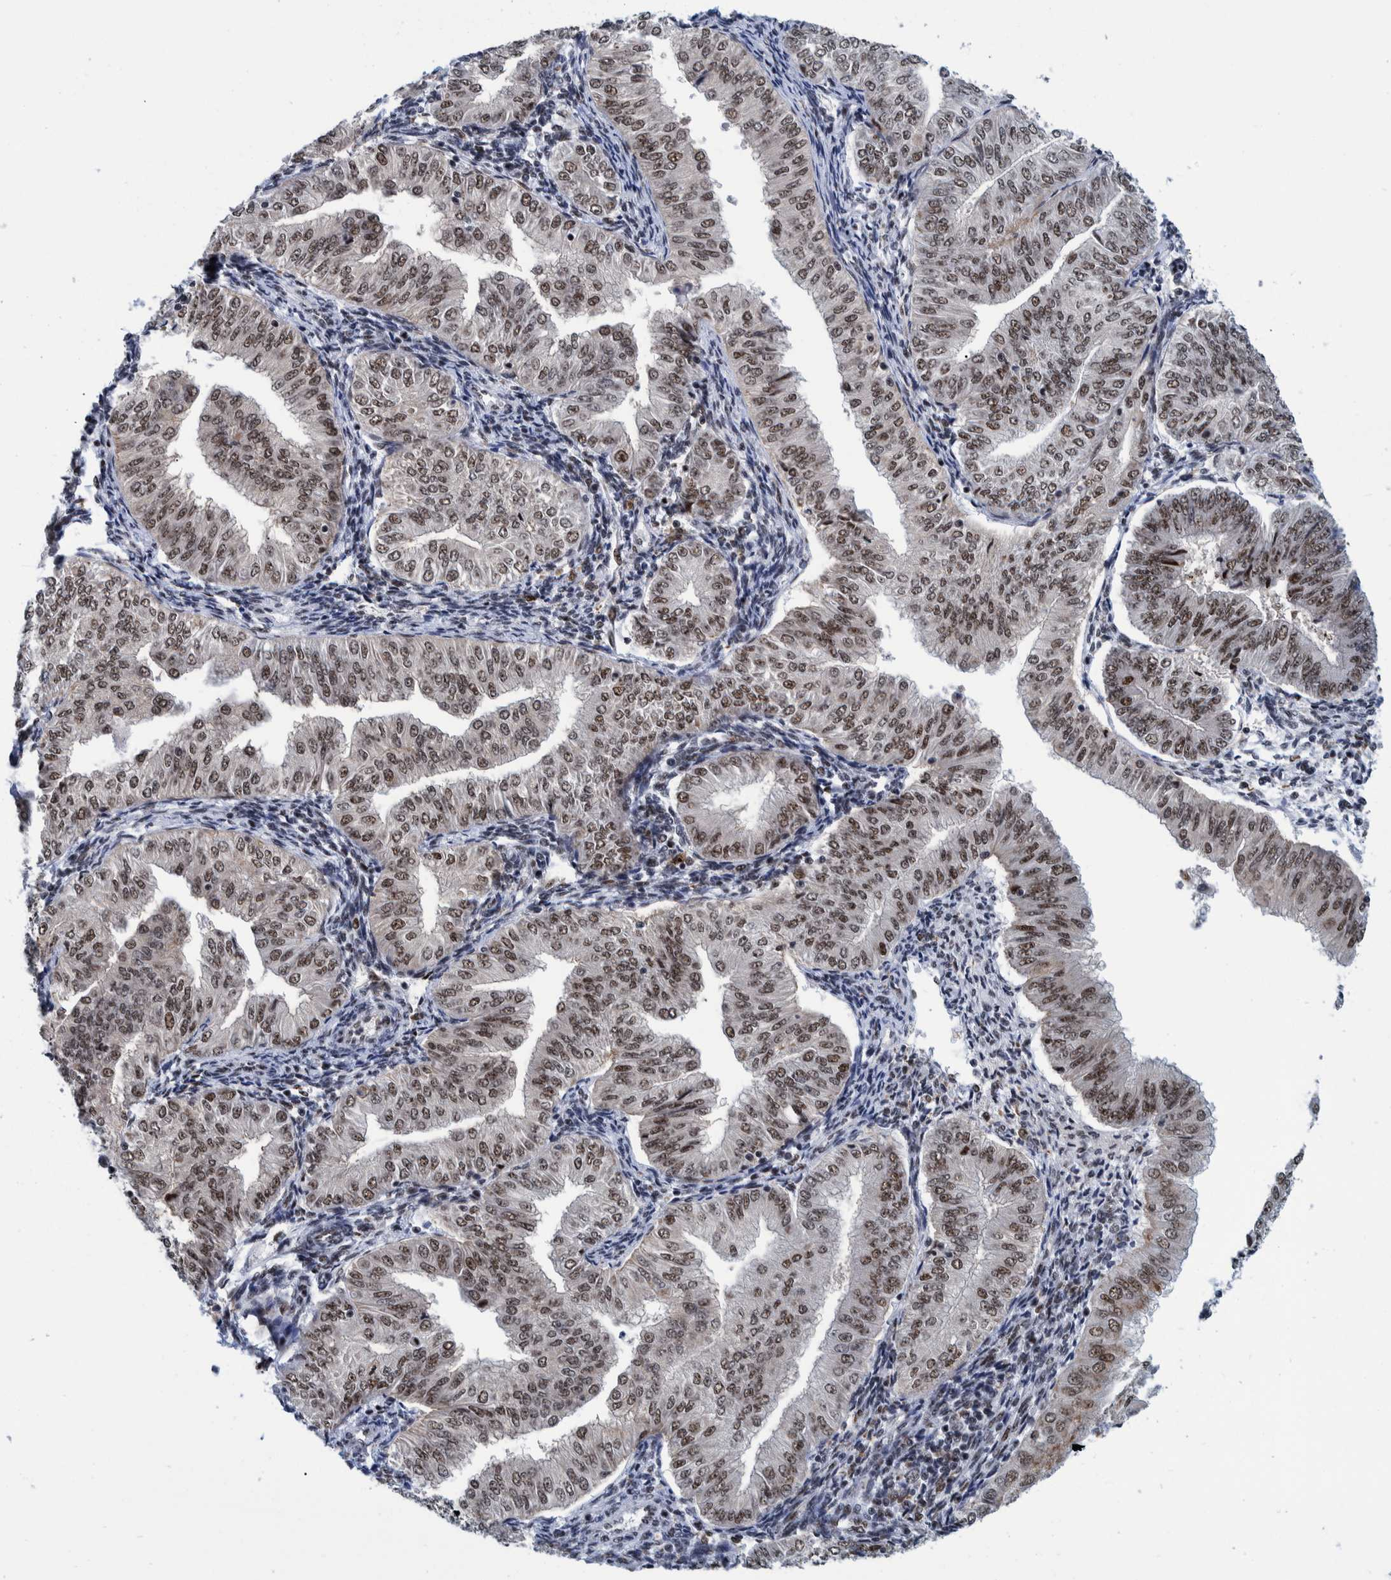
{"staining": {"intensity": "moderate", "quantity": ">75%", "location": "nuclear"}, "tissue": "endometrial cancer", "cell_type": "Tumor cells", "image_type": "cancer", "snomed": [{"axis": "morphology", "description": "Normal tissue, NOS"}, {"axis": "morphology", "description": "Adenocarcinoma, NOS"}, {"axis": "topography", "description": "Endometrium"}], "caption": "Endometrial cancer (adenocarcinoma) stained for a protein displays moderate nuclear positivity in tumor cells.", "gene": "EFTUD2", "patient": {"sex": "female", "age": 53}}